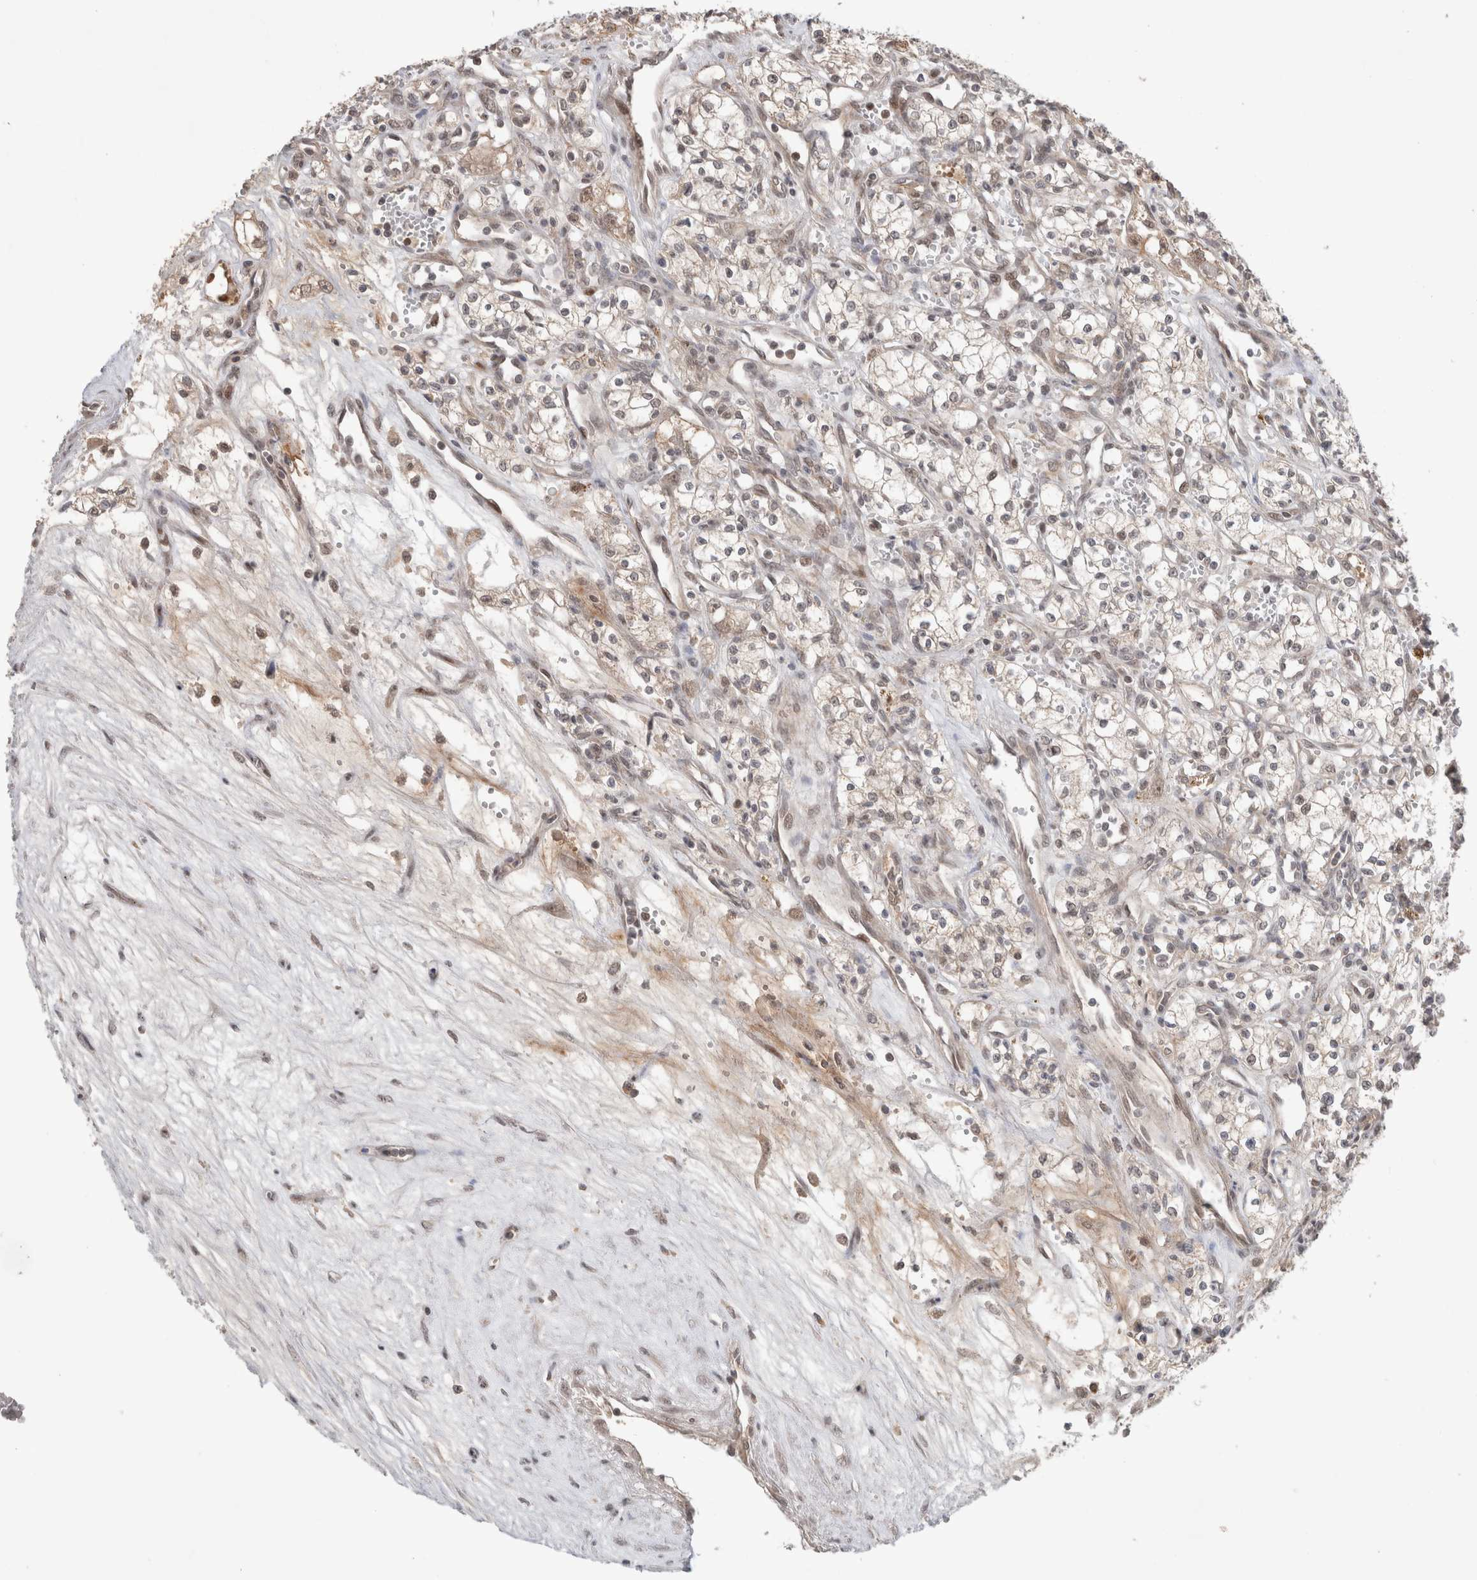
{"staining": {"intensity": "weak", "quantity": "<25%", "location": "cytoplasmic/membranous"}, "tissue": "renal cancer", "cell_type": "Tumor cells", "image_type": "cancer", "snomed": [{"axis": "morphology", "description": "Adenocarcinoma, NOS"}, {"axis": "topography", "description": "Kidney"}], "caption": "There is no significant staining in tumor cells of renal cancer (adenocarcinoma).", "gene": "SYDE2", "patient": {"sex": "male", "age": 59}}